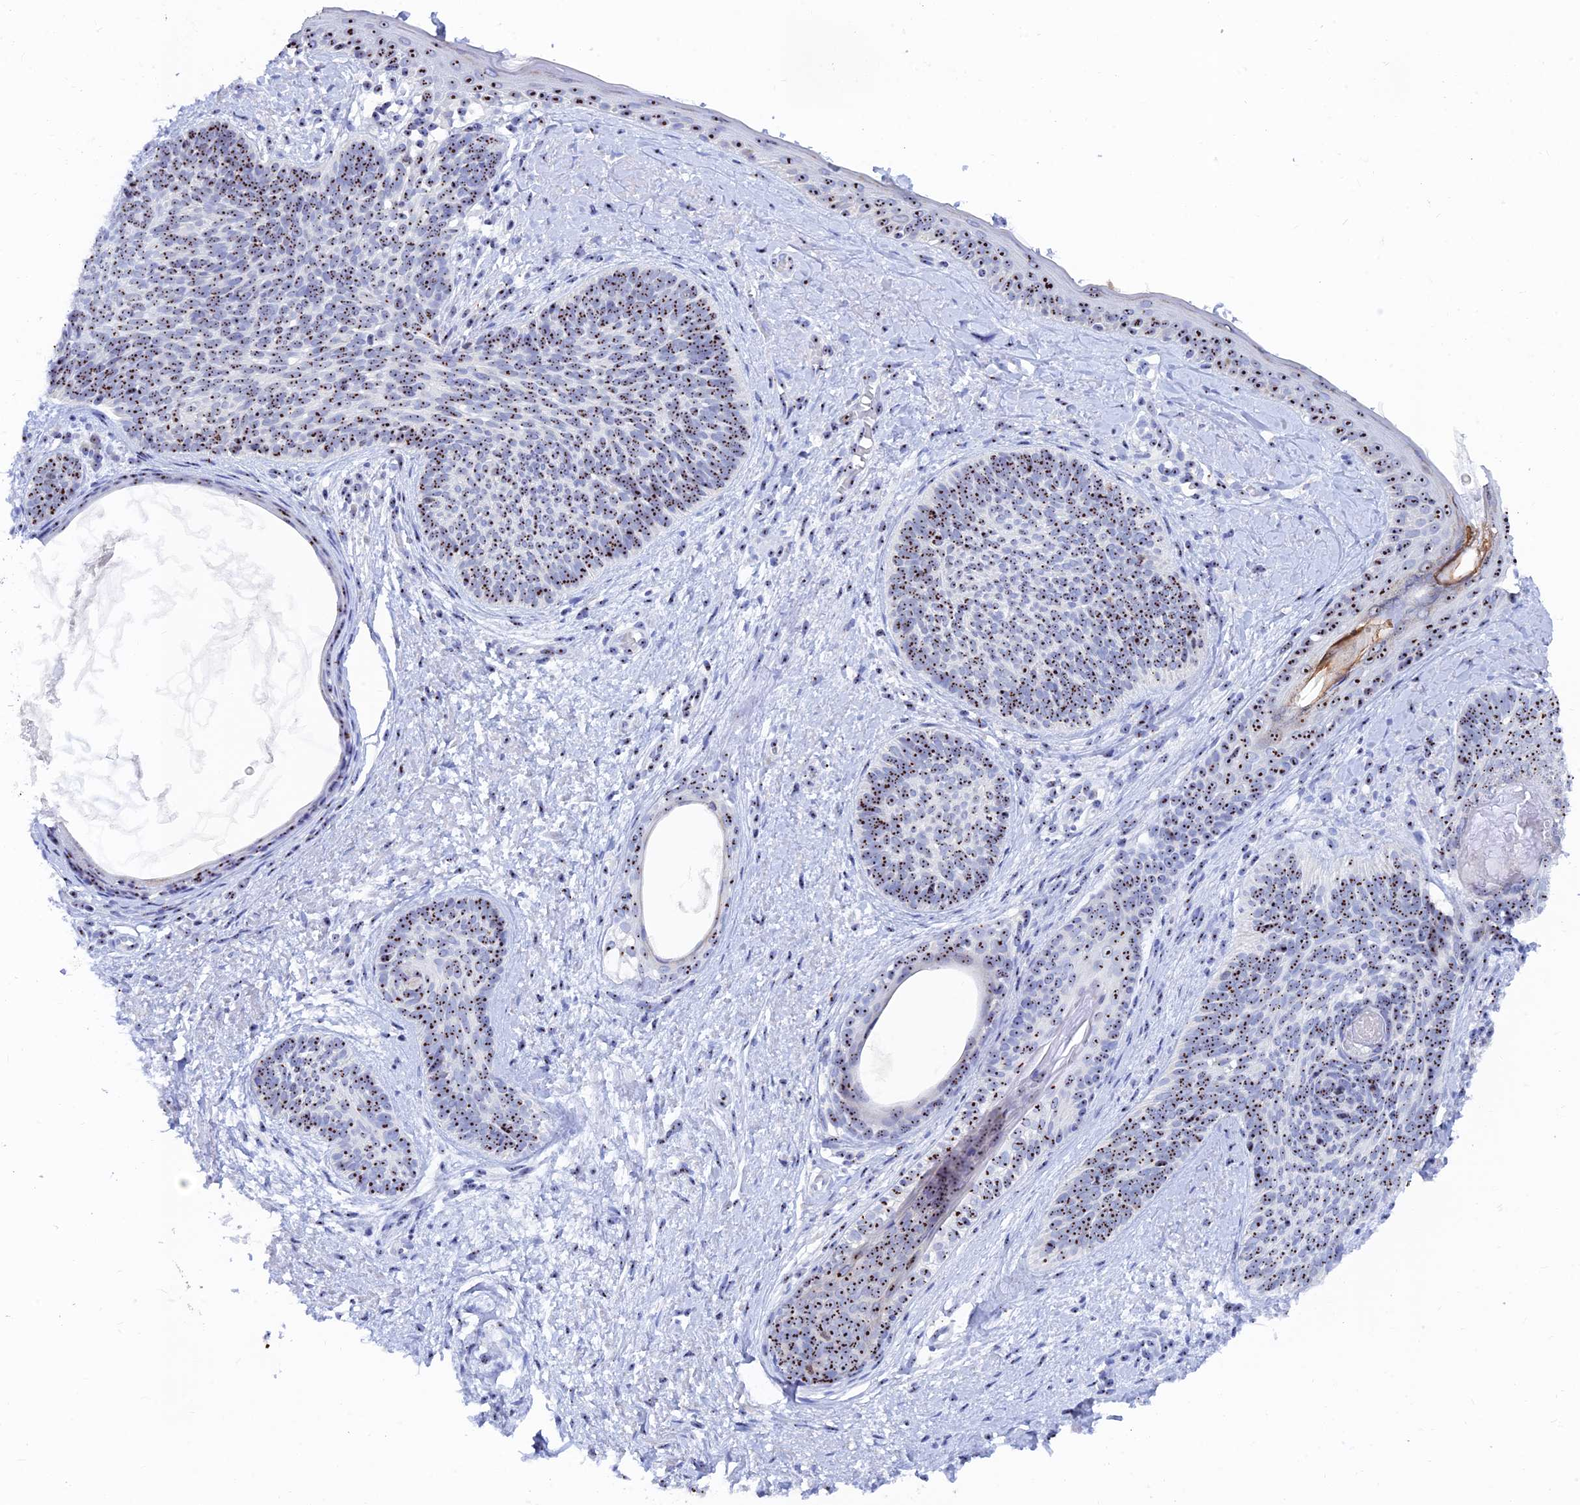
{"staining": {"intensity": "moderate", "quantity": ">75%", "location": "nuclear"}, "tissue": "skin cancer", "cell_type": "Tumor cells", "image_type": "cancer", "snomed": [{"axis": "morphology", "description": "Basal cell carcinoma"}, {"axis": "topography", "description": "Skin"}], "caption": "Human skin basal cell carcinoma stained for a protein (brown) reveals moderate nuclear positive staining in about >75% of tumor cells.", "gene": "RSL1D1", "patient": {"sex": "female", "age": 81}}